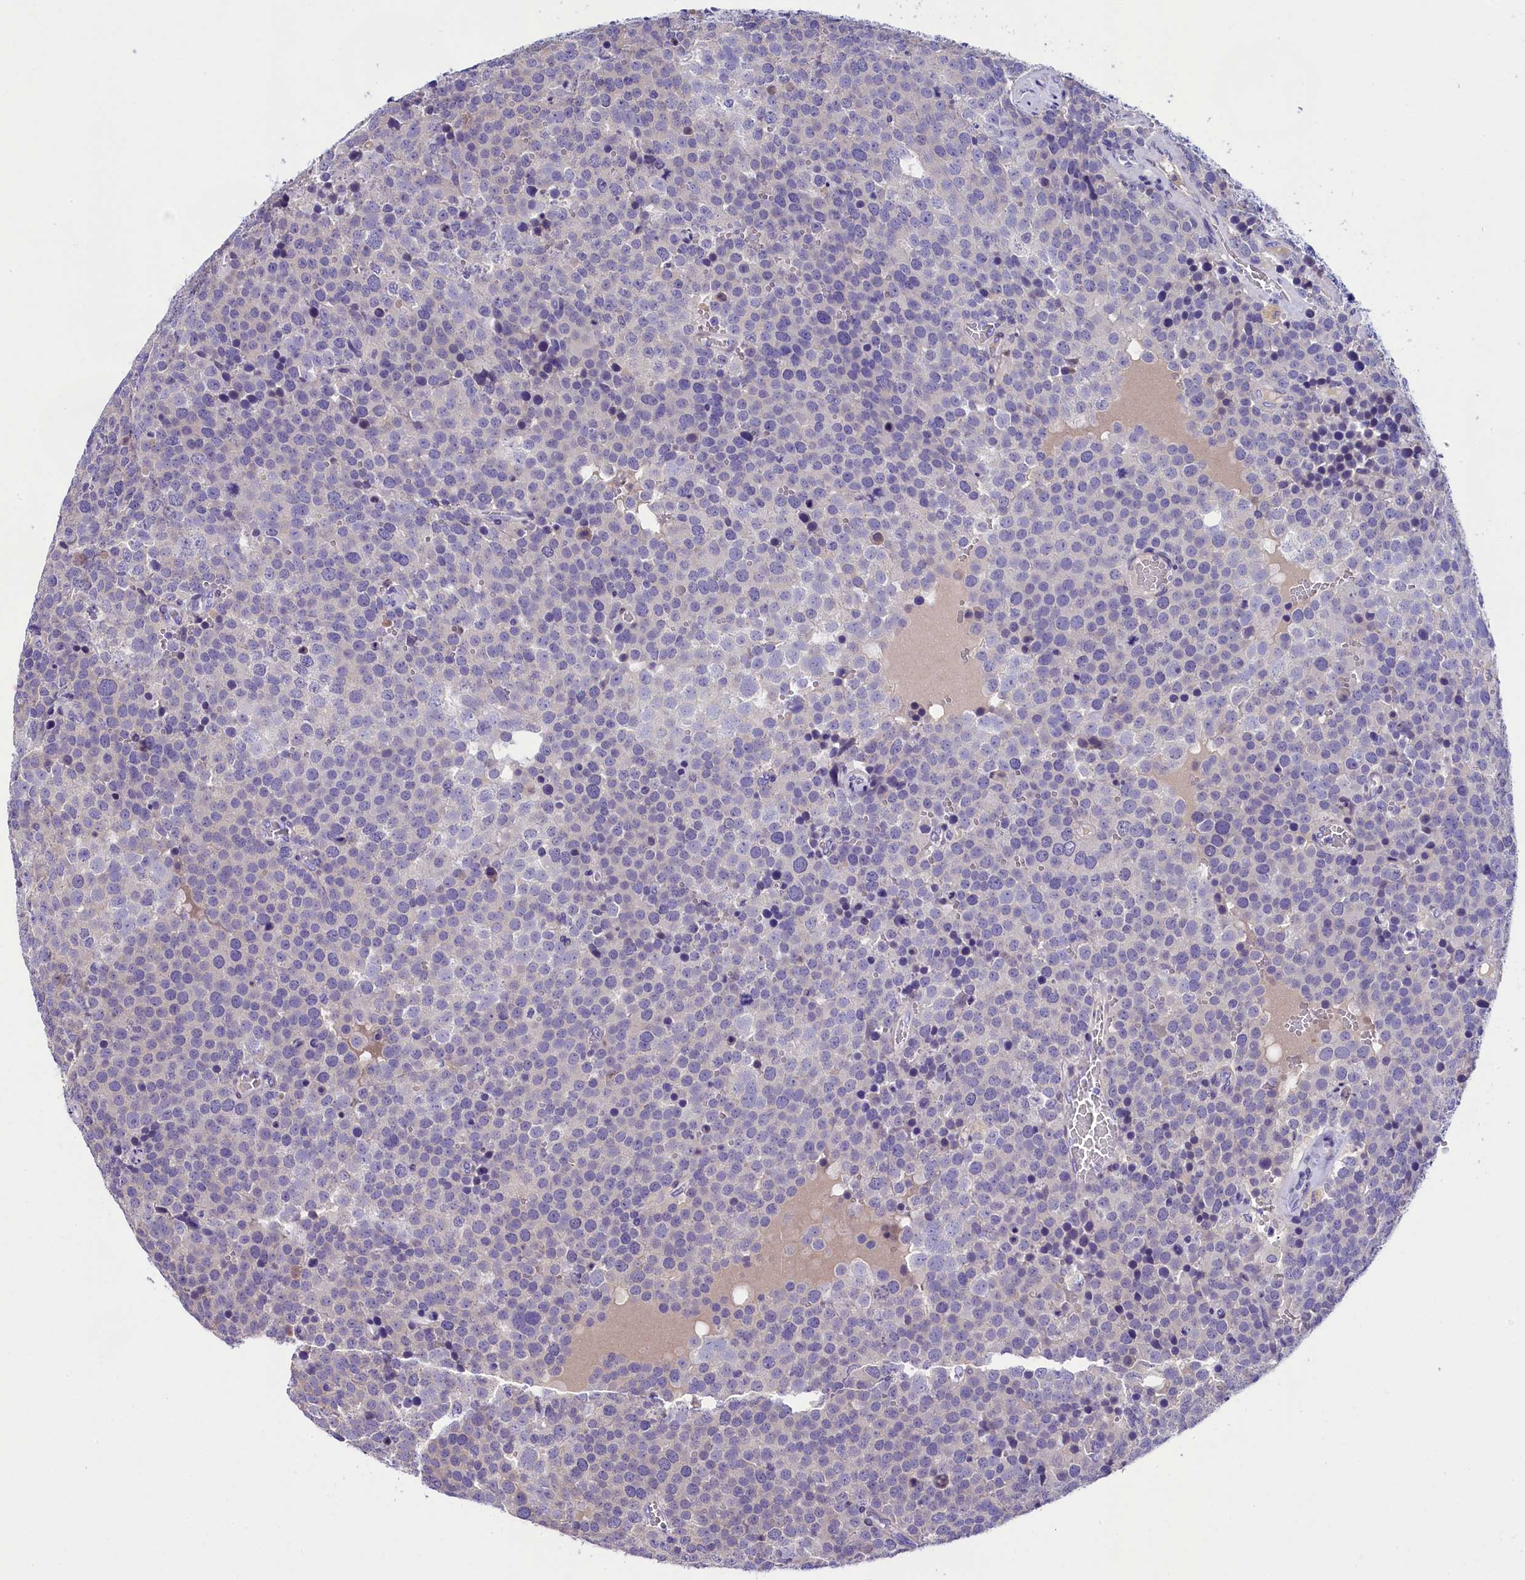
{"staining": {"intensity": "negative", "quantity": "none", "location": "none"}, "tissue": "testis cancer", "cell_type": "Tumor cells", "image_type": "cancer", "snomed": [{"axis": "morphology", "description": "Seminoma, NOS"}, {"axis": "topography", "description": "Testis"}], "caption": "Seminoma (testis) stained for a protein using IHC exhibits no expression tumor cells.", "gene": "SOD3", "patient": {"sex": "male", "age": 71}}